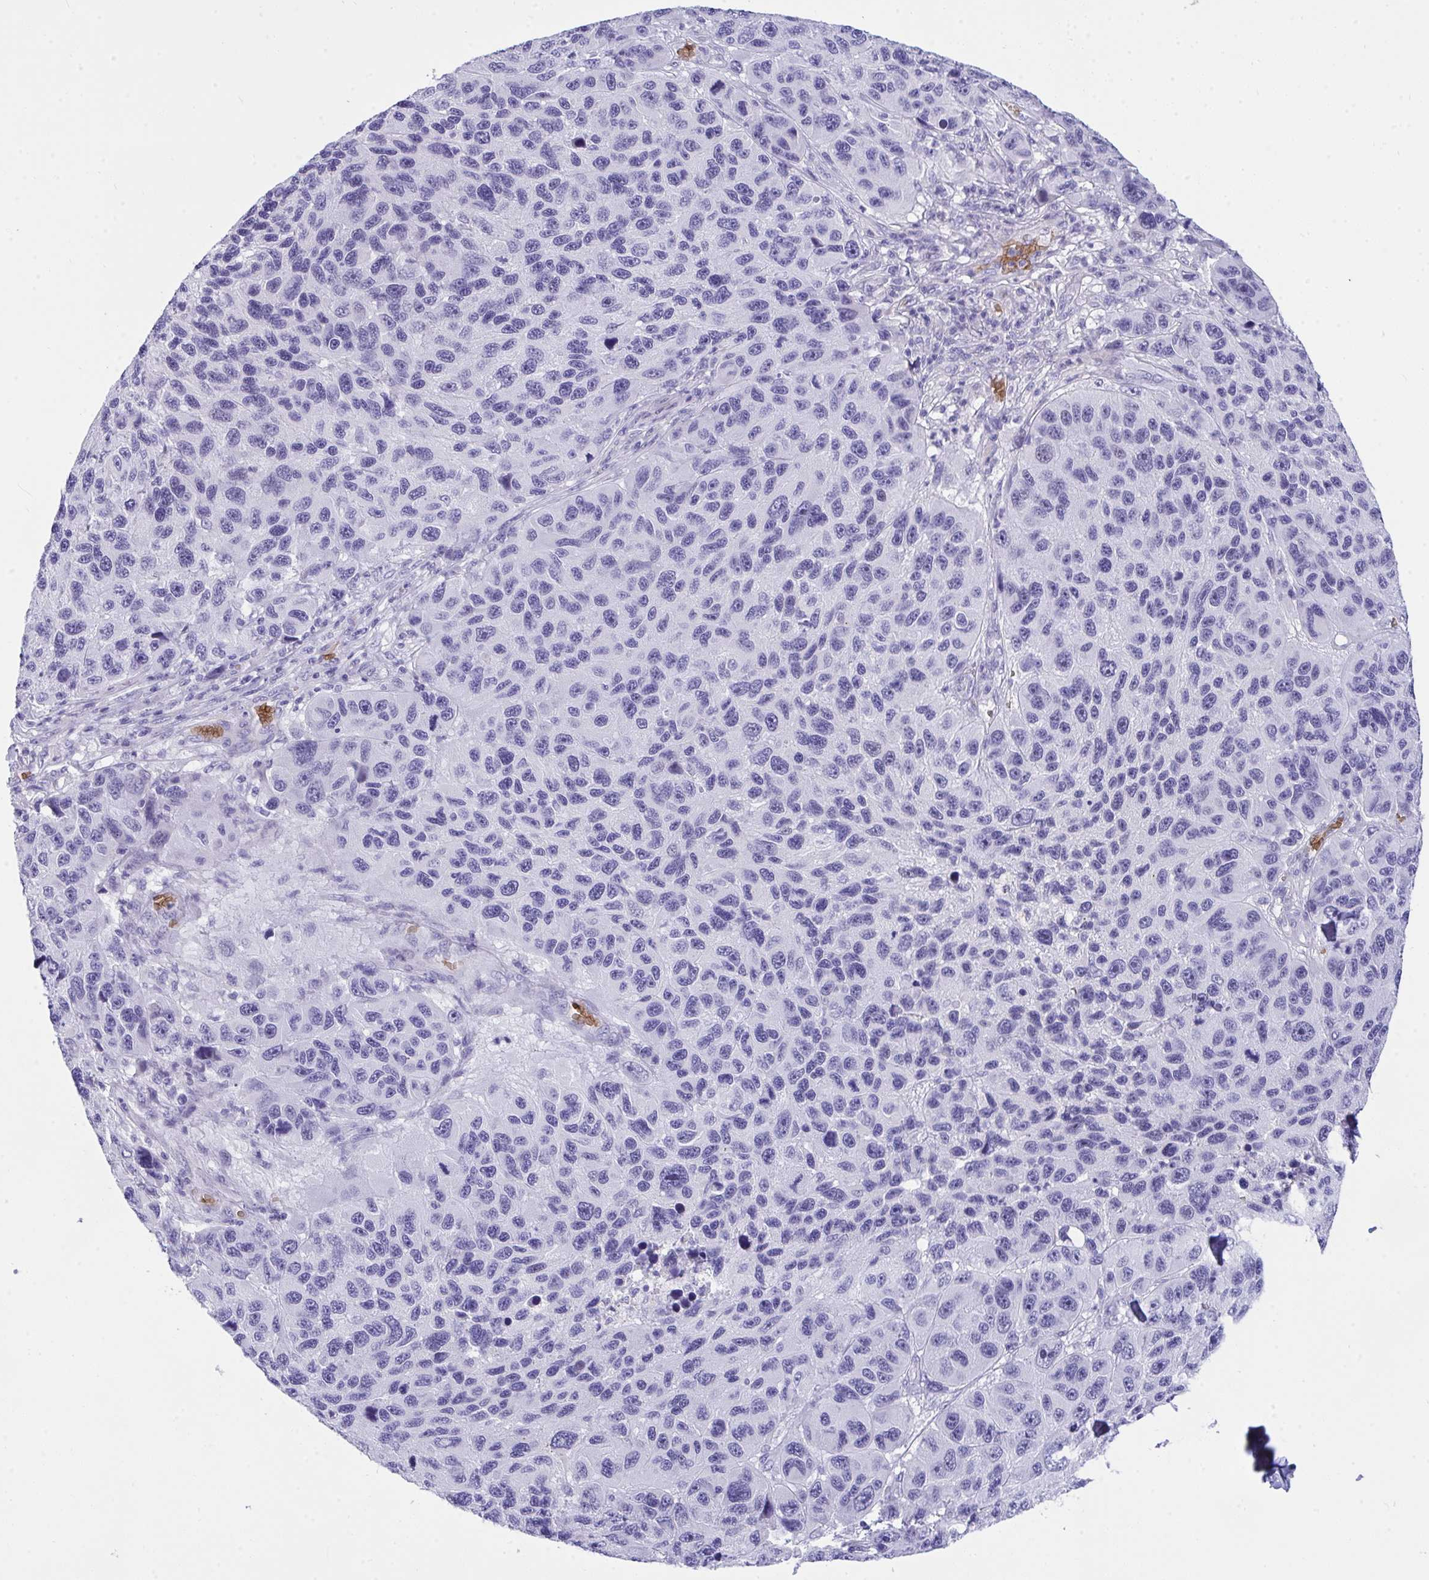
{"staining": {"intensity": "negative", "quantity": "none", "location": "none"}, "tissue": "melanoma", "cell_type": "Tumor cells", "image_type": "cancer", "snomed": [{"axis": "morphology", "description": "Malignant melanoma, NOS"}, {"axis": "topography", "description": "Skin"}], "caption": "A high-resolution histopathology image shows IHC staining of melanoma, which exhibits no significant staining in tumor cells. (DAB (3,3'-diaminobenzidine) IHC visualized using brightfield microscopy, high magnification).", "gene": "ANK1", "patient": {"sex": "male", "age": 53}}